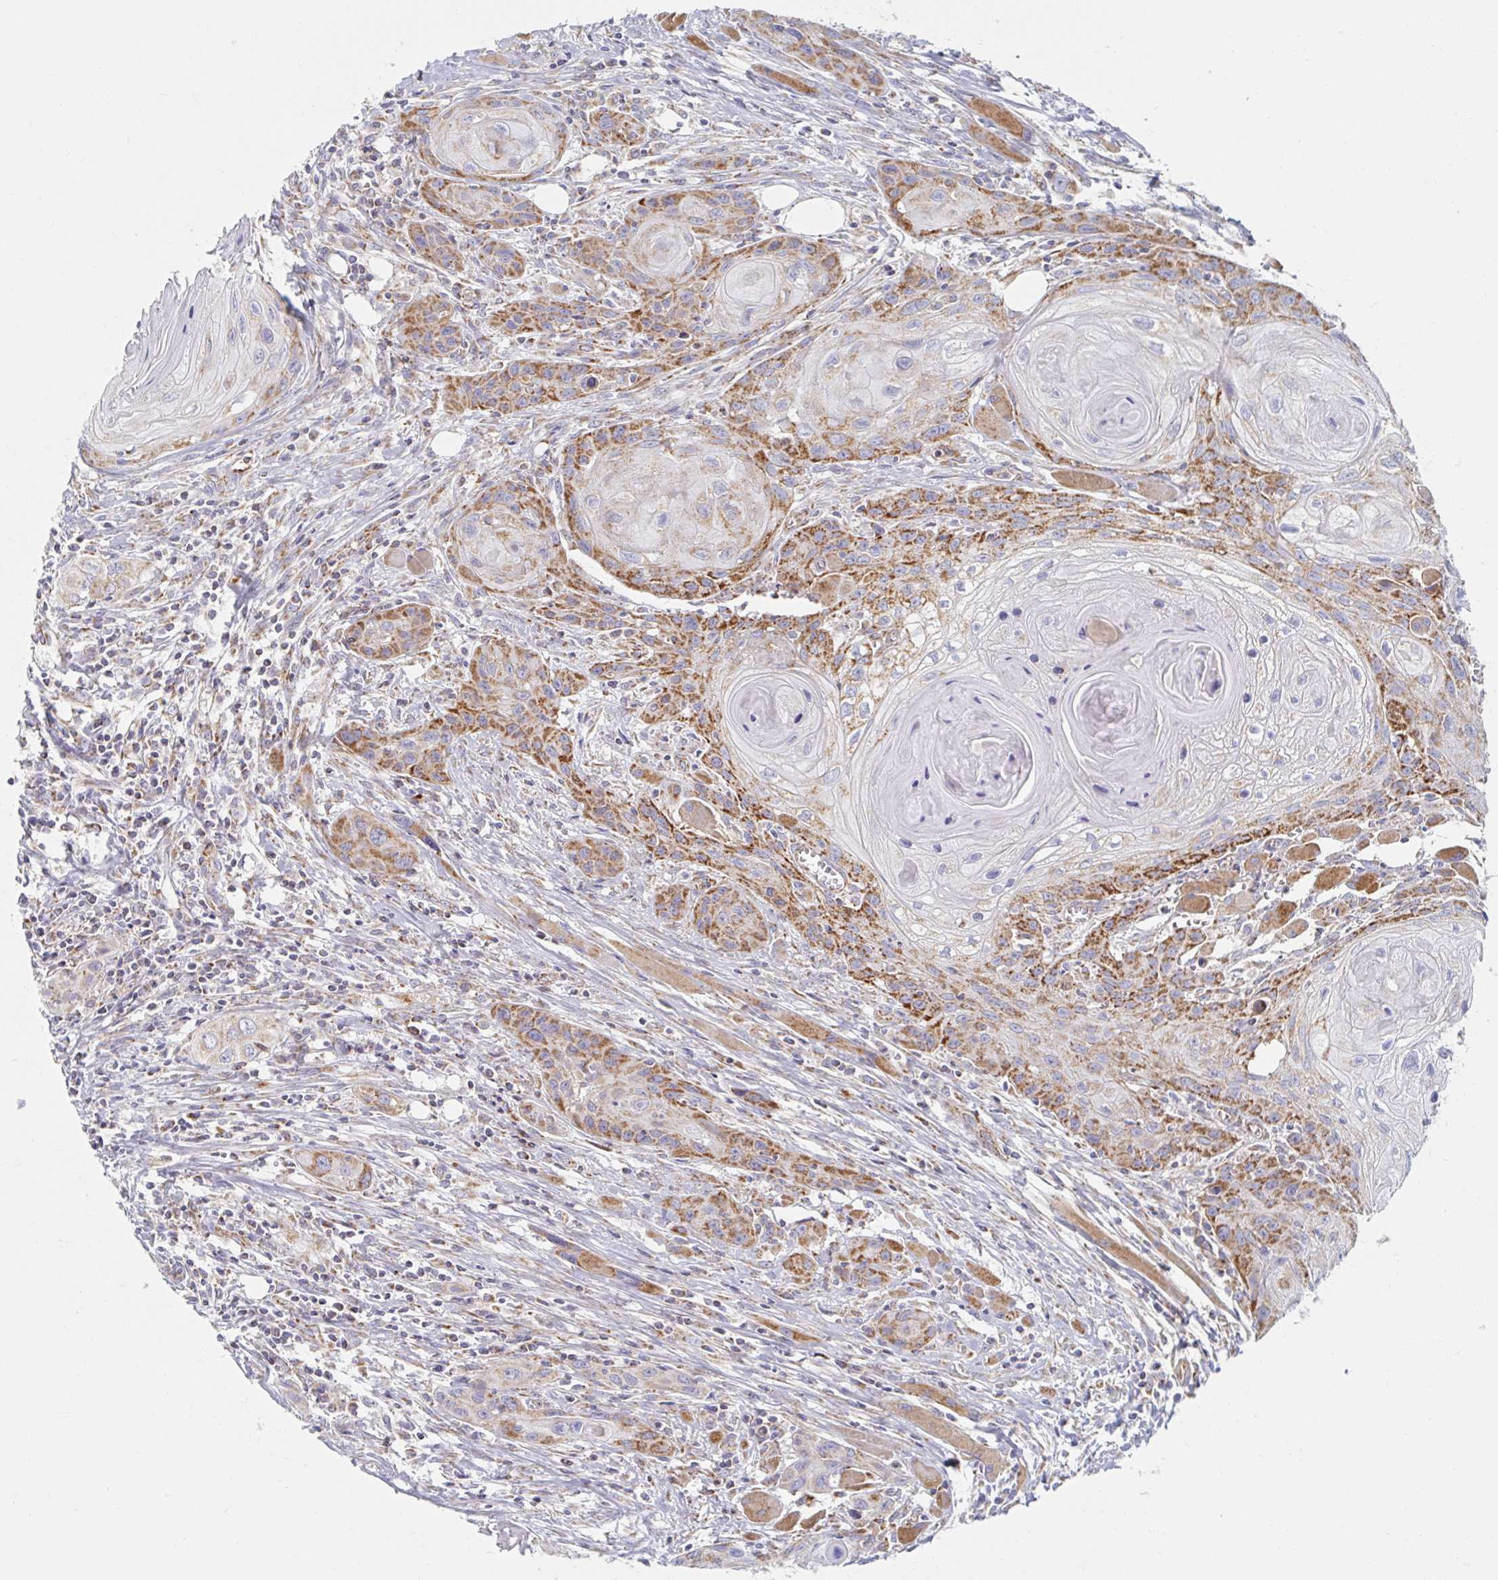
{"staining": {"intensity": "moderate", "quantity": "25%-75%", "location": "cytoplasmic/membranous"}, "tissue": "head and neck cancer", "cell_type": "Tumor cells", "image_type": "cancer", "snomed": [{"axis": "morphology", "description": "Squamous cell carcinoma, NOS"}, {"axis": "topography", "description": "Oral tissue"}, {"axis": "topography", "description": "Head-Neck"}], "caption": "Immunohistochemistry image of squamous cell carcinoma (head and neck) stained for a protein (brown), which exhibits medium levels of moderate cytoplasmic/membranous positivity in about 25%-75% of tumor cells.", "gene": "MAVS", "patient": {"sex": "male", "age": 58}}